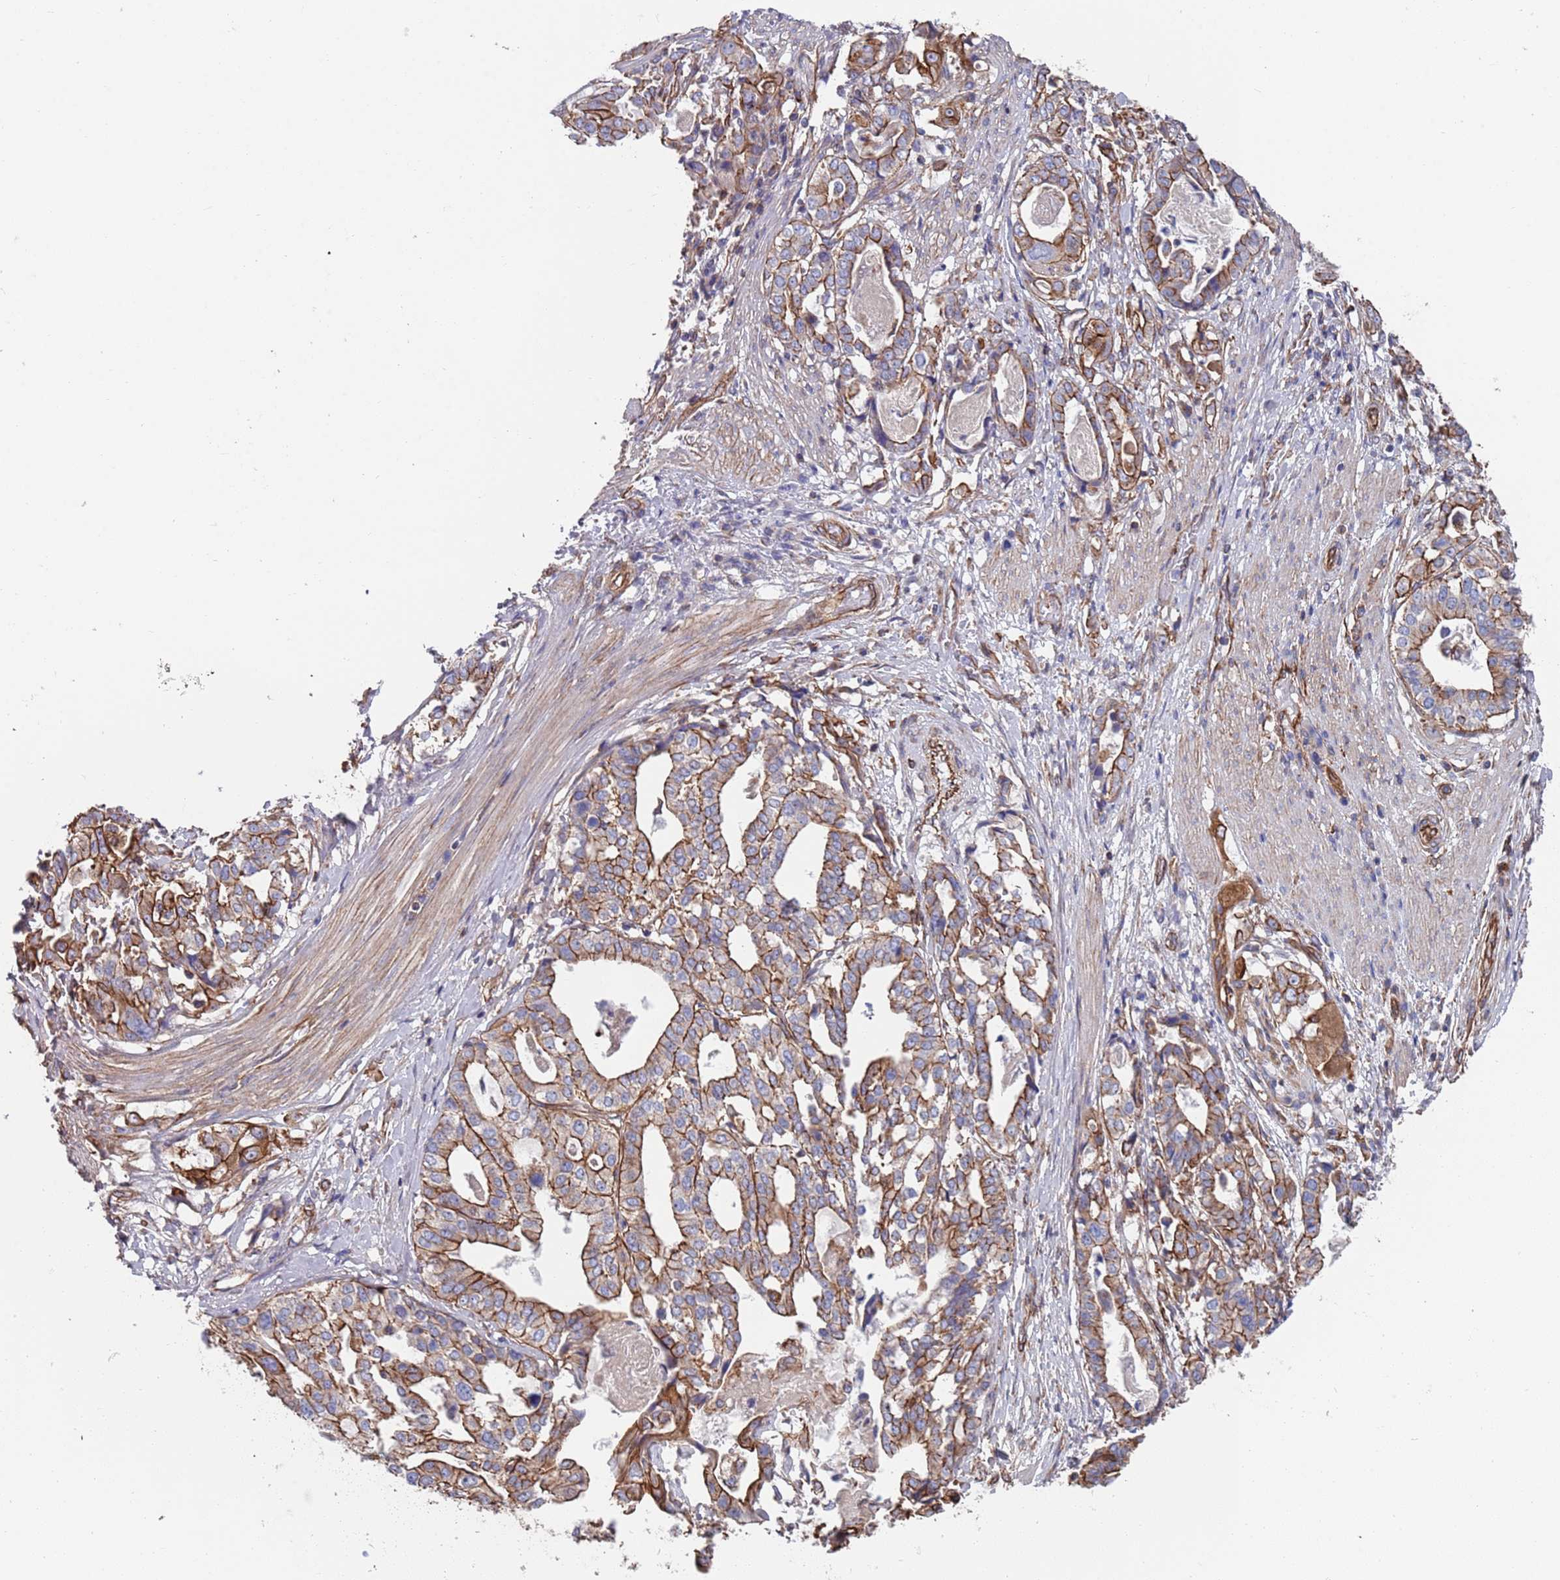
{"staining": {"intensity": "moderate", "quantity": ">75%", "location": "cytoplasmic/membranous"}, "tissue": "stomach cancer", "cell_type": "Tumor cells", "image_type": "cancer", "snomed": [{"axis": "morphology", "description": "Adenocarcinoma, NOS"}, {"axis": "topography", "description": "Stomach"}], "caption": "Immunohistochemical staining of human stomach adenocarcinoma displays medium levels of moderate cytoplasmic/membranous protein positivity in approximately >75% of tumor cells. (DAB IHC with brightfield microscopy, high magnification).", "gene": "JAKMIP2", "patient": {"sex": "male", "age": 48}}